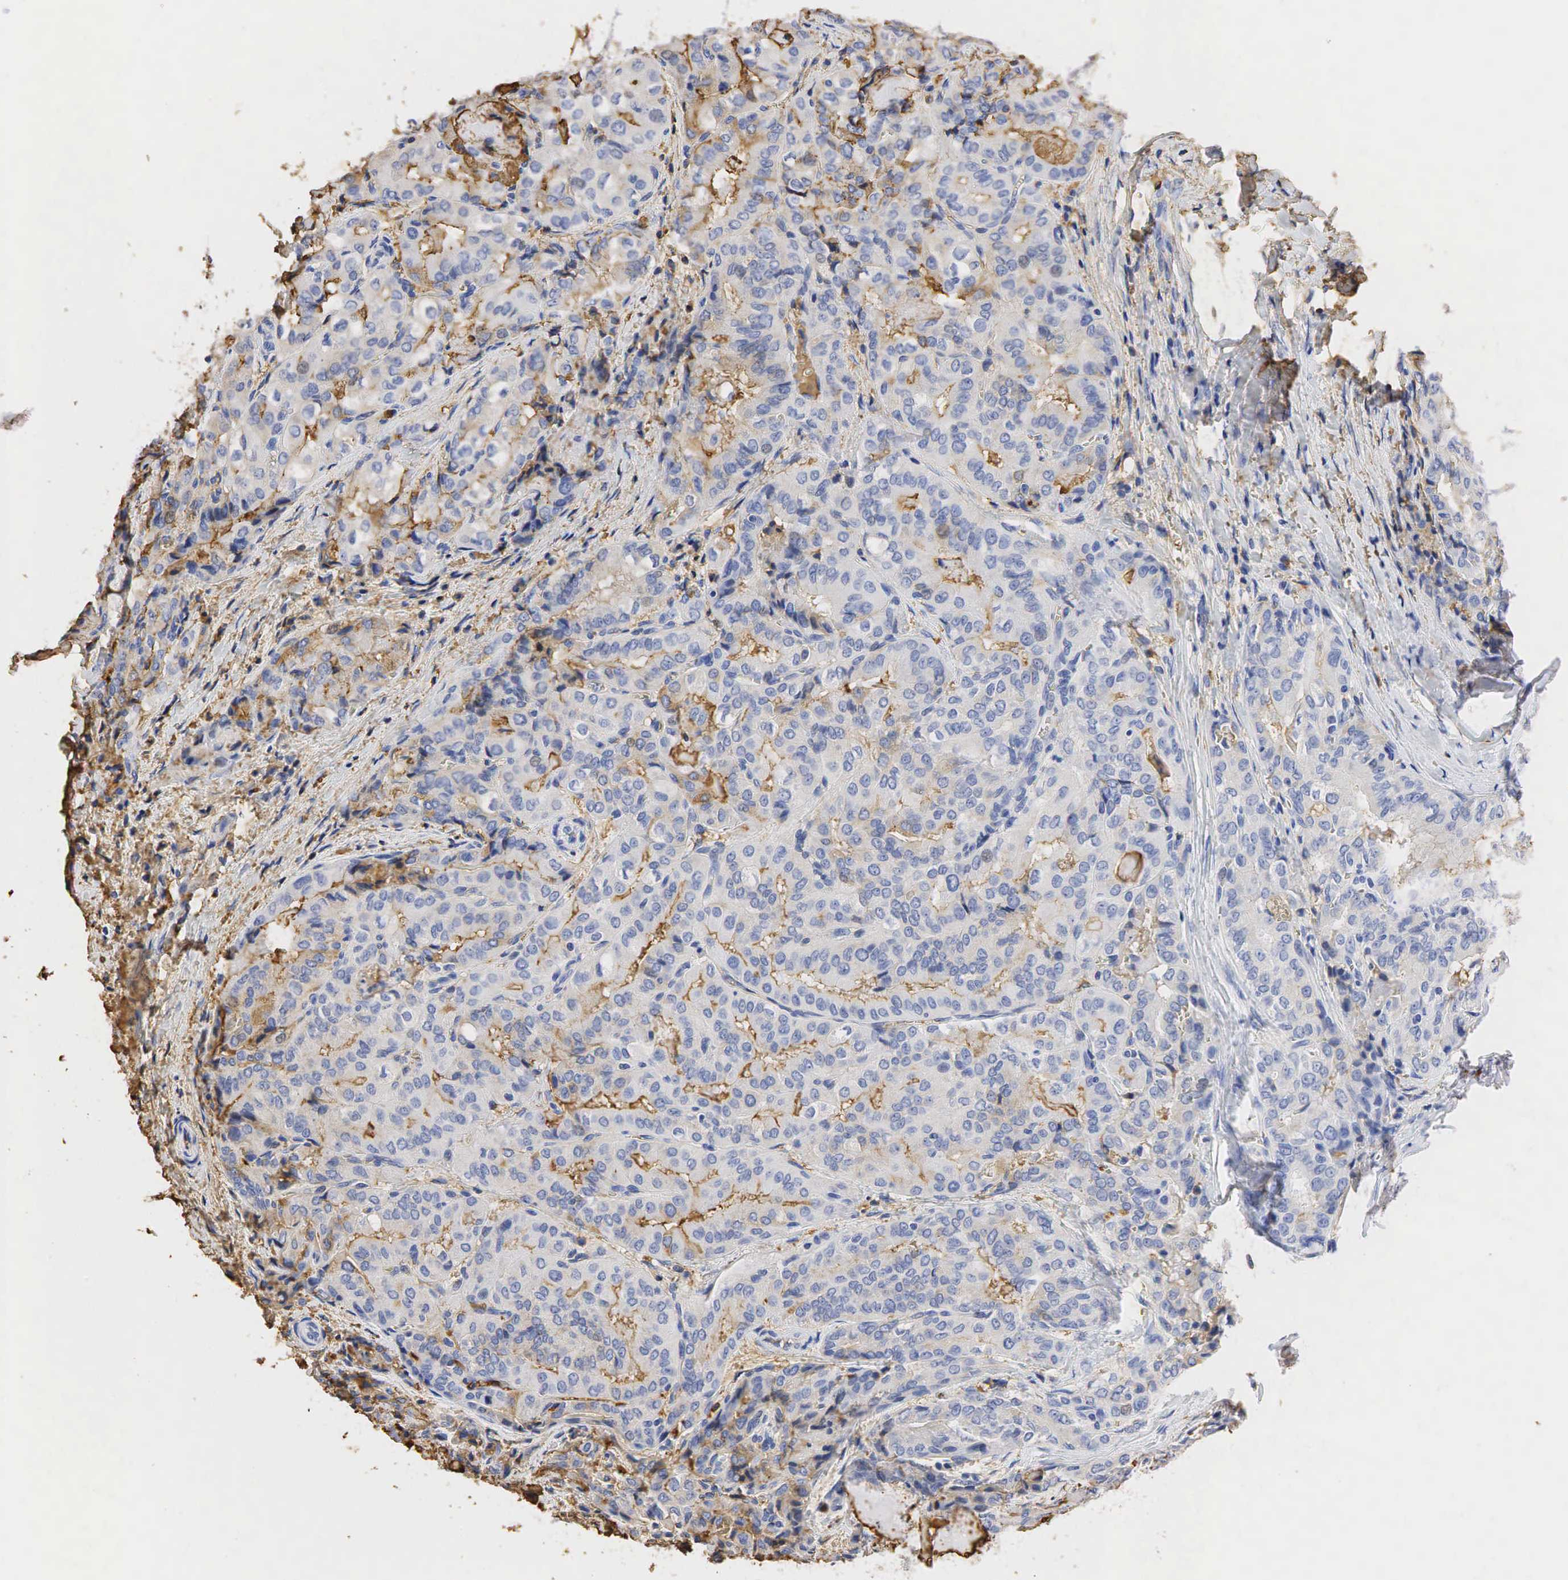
{"staining": {"intensity": "moderate", "quantity": "<25%", "location": "cytoplasmic/membranous"}, "tissue": "thyroid cancer", "cell_type": "Tumor cells", "image_type": "cancer", "snomed": [{"axis": "morphology", "description": "Papillary adenocarcinoma, NOS"}, {"axis": "topography", "description": "Thyroid gland"}], "caption": "IHC staining of thyroid papillary adenocarcinoma, which reveals low levels of moderate cytoplasmic/membranous staining in approximately <25% of tumor cells indicating moderate cytoplasmic/membranous protein expression. The staining was performed using DAB (brown) for protein detection and nuclei were counterstained in hematoxylin (blue).", "gene": "SST", "patient": {"sex": "female", "age": 71}}